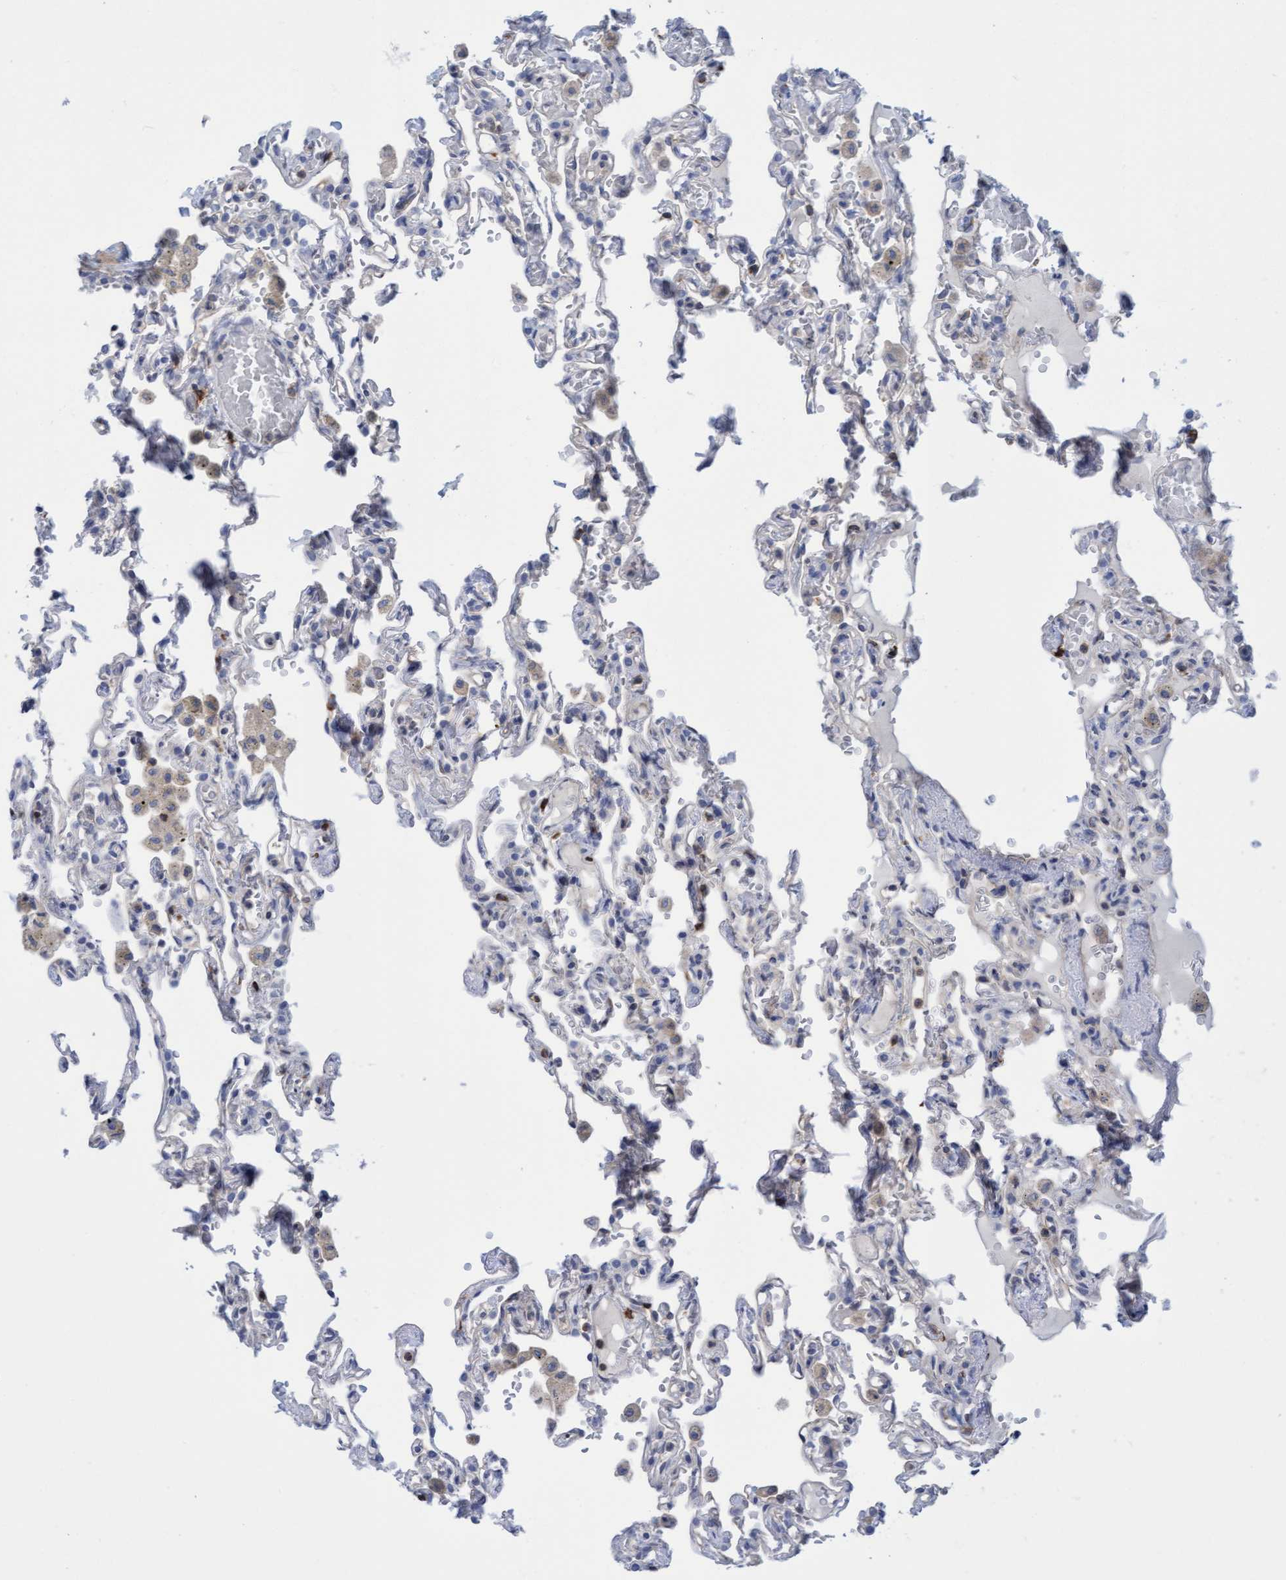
{"staining": {"intensity": "weak", "quantity": "<25%", "location": "cytoplasmic/membranous"}, "tissue": "lung", "cell_type": "Alveolar cells", "image_type": "normal", "snomed": [{"axis": "morphology", "description": "Normal tissue, NOS"}, {"axis": "topography", "description": "Lung"}], "caption": "The histopathology image shows no significant positivity in alveolar cells of lung. (DAB (3,3'-diaminobenzidine) immunohistochemistry (IHC) visualized using brightfield microscopy, high magnification).", "gene": "FNBP1", "patient": {"sex": "male", "age": 21}}